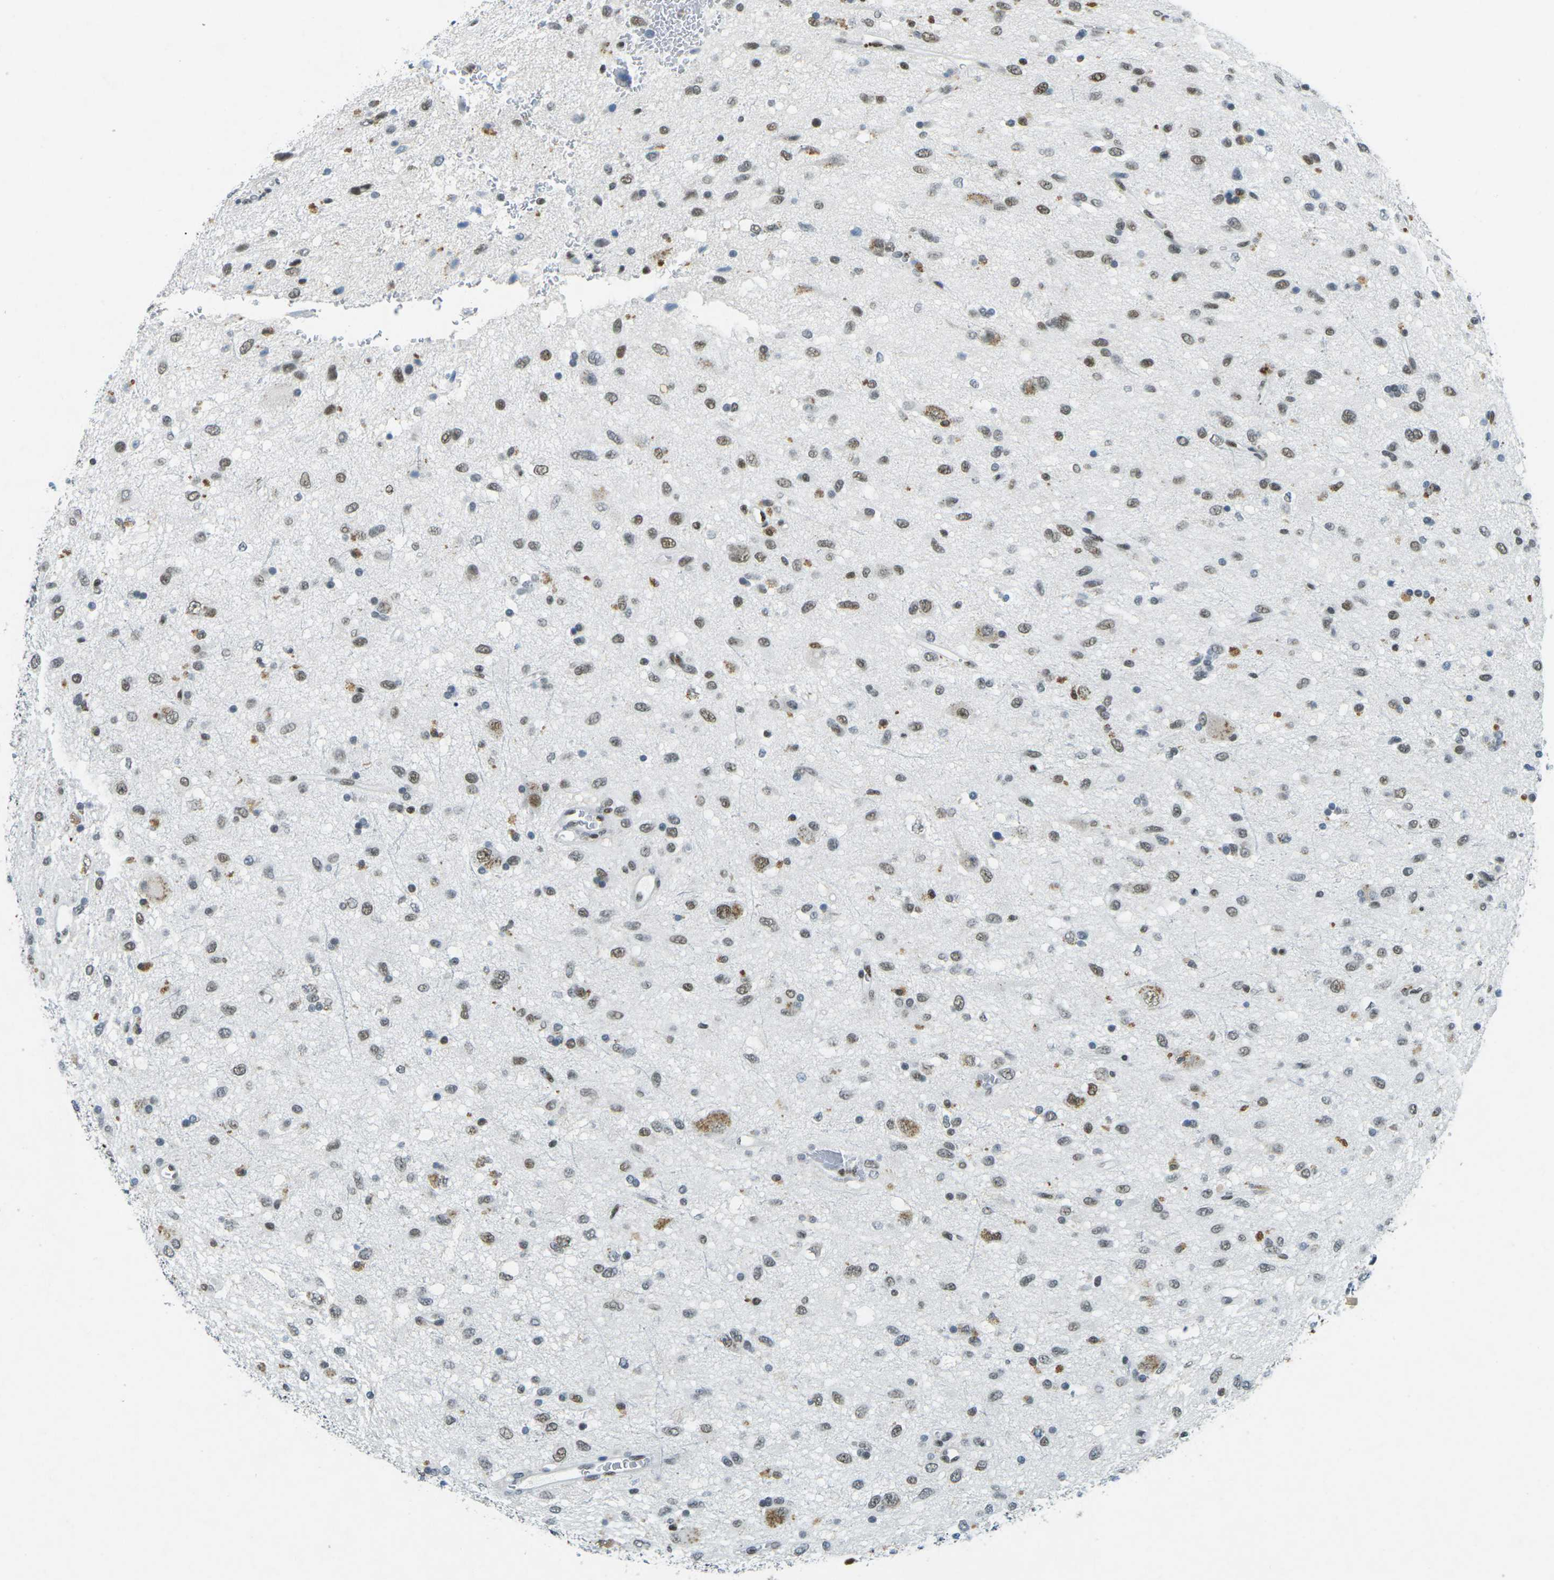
{"staining": {"intensity": "moderate", "quantity": ">75%", "location": "nuclear"}, "tissue": "glioma", "cell_type": "Tumor cells", "image_type": "cancer", "snomed": [{"axis": "morphology", "description": "Glioma, malignant, Low grade"}, {"axis": "topography", "description": "Brain"}], "caption": "Immunohistochemistry image of neoplastic tissue: glioma stained using immunohistochemistry exhibits medium levels of moderate protein expression localized specifically in the nuclear of tumor cells, appearing as a nuclear brown color.", "gene": "RB1", "patient": {"sex": "male", "age": 77}}